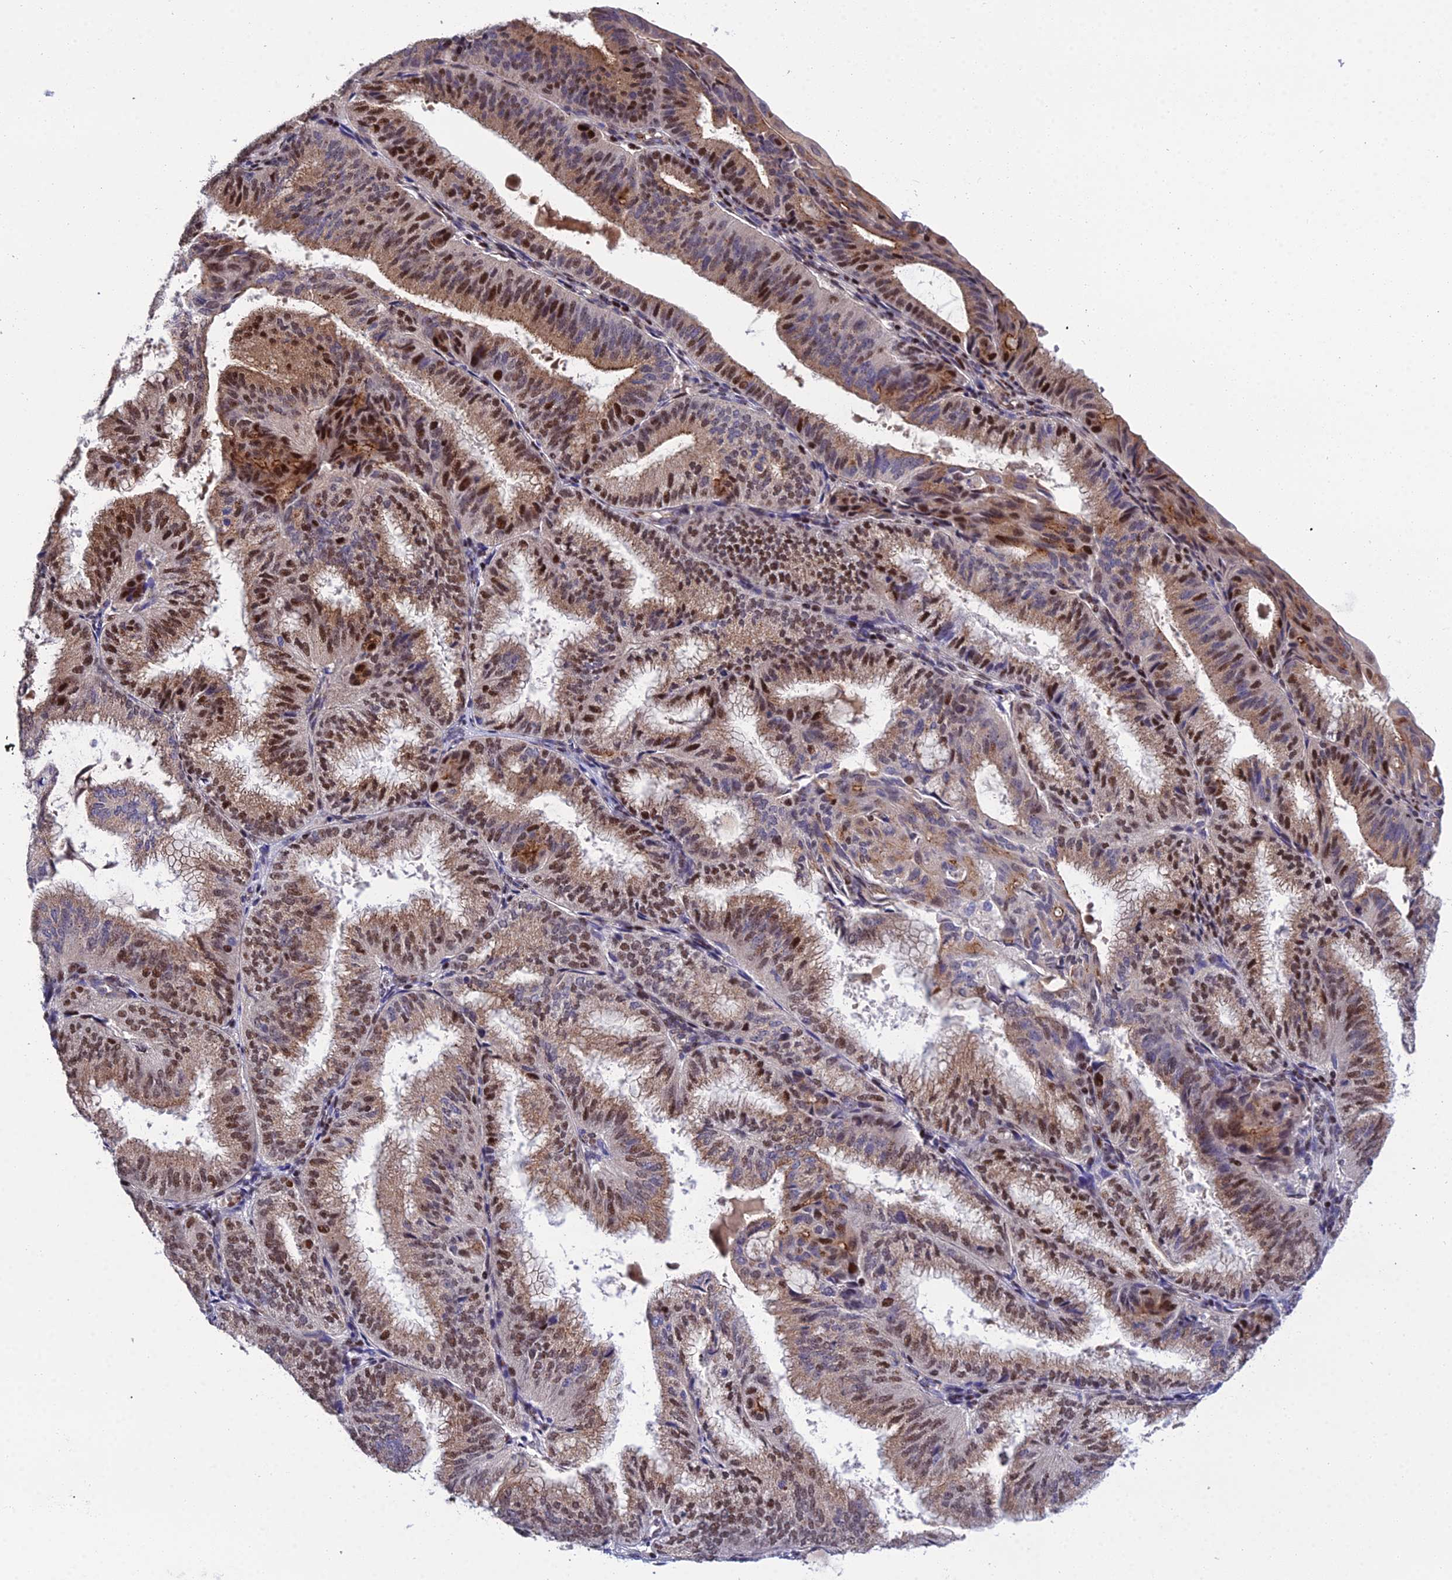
{"staining": {"intensity": "strong", "quantity": "25%-75%", "location": "cytoplasmic/membranous,nuclear"}, "tissue": "endometrial cancer", "cell_type": "Tumor cells", "image_type": "cancer", "snomed": [{"axis": "morphology", "description": "Adenocarcinoma, NOS"}, {"axis": "topography", "description": "Endometrium"}], "caption": "High-power microscopy captured an immunohistochemistry image of endometrial cancer, revealing strong cytoplasmic/membranous and nuclear positivity in about 25%-75% of tumor cells.", "gene": "ARL2", "patient": {"sex": "female", "age": 49}}